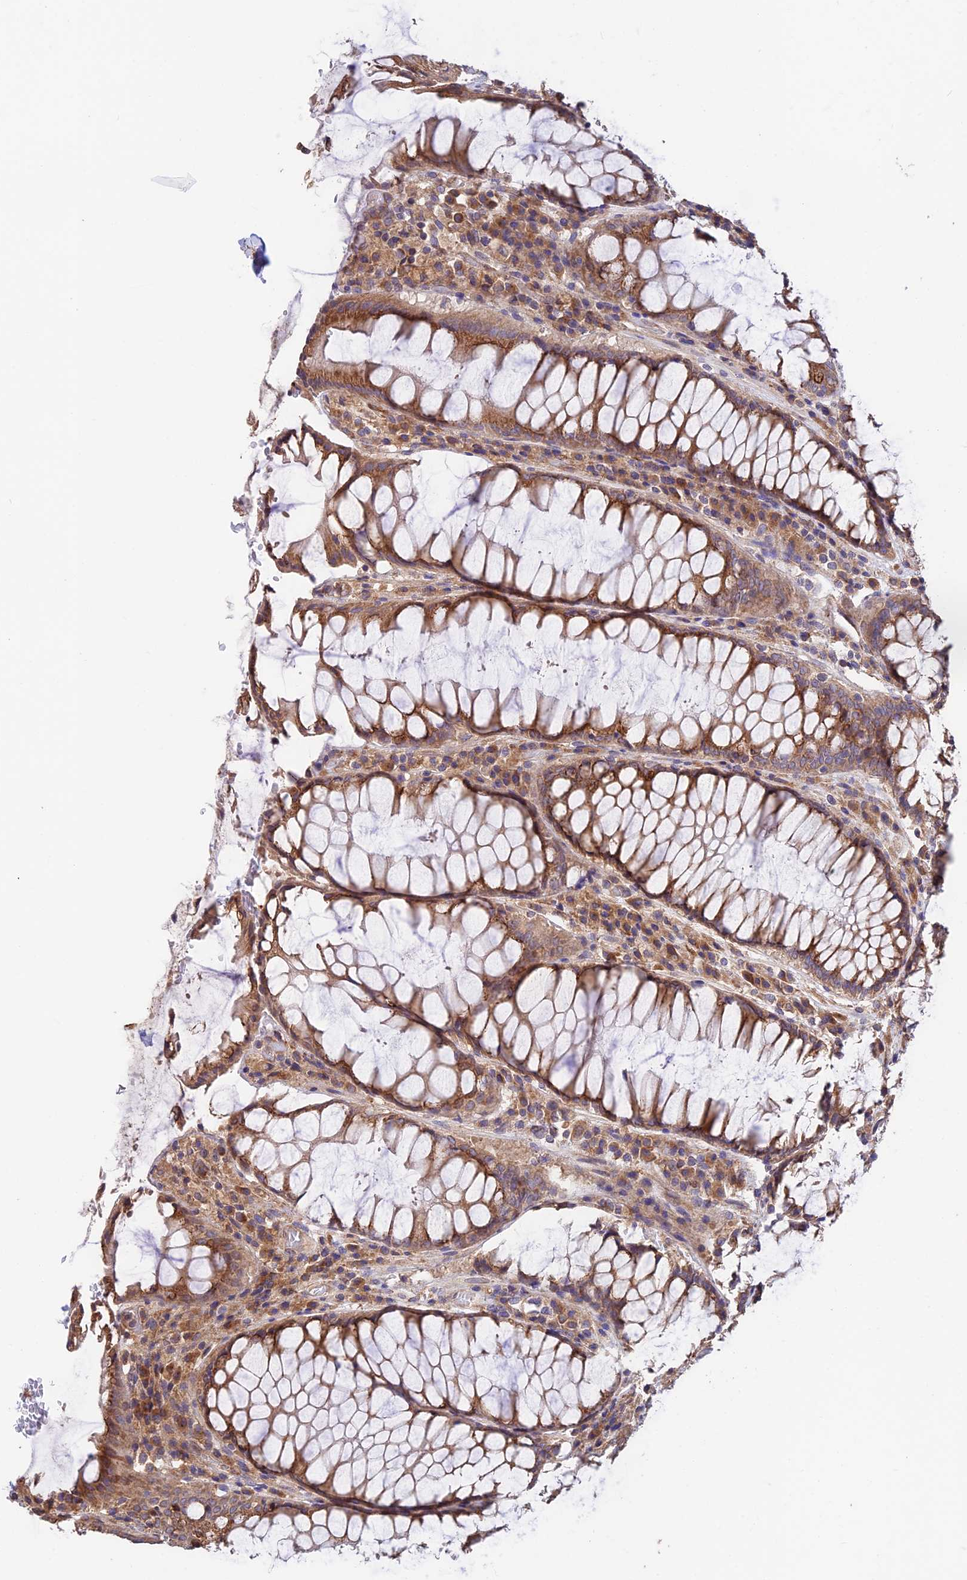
{"staining": {"intensity": "moderate", "quantity": ">75%", "location": "cytoplasmic/membranous"}, "tissue": "rectum", "cell_type": "Glandular cells", "image_type": "normal", "snomed": [{"axis": "morphology", "description": "Normal tissue, NOS"}, {"axis": "topography", "description": "Rectum"}], "caption": "IHC (DAB (3,3'-diaminobenzidine)) staining of normal rectum reveals moderate cytoplasmic/membranous protein positivity in about >75% of glandular cells. The protein of interest is shown in brown color, while the nuclei are stained blue.", "gene": "EMC3", "patient": {"sex": "male", "age": 64}}